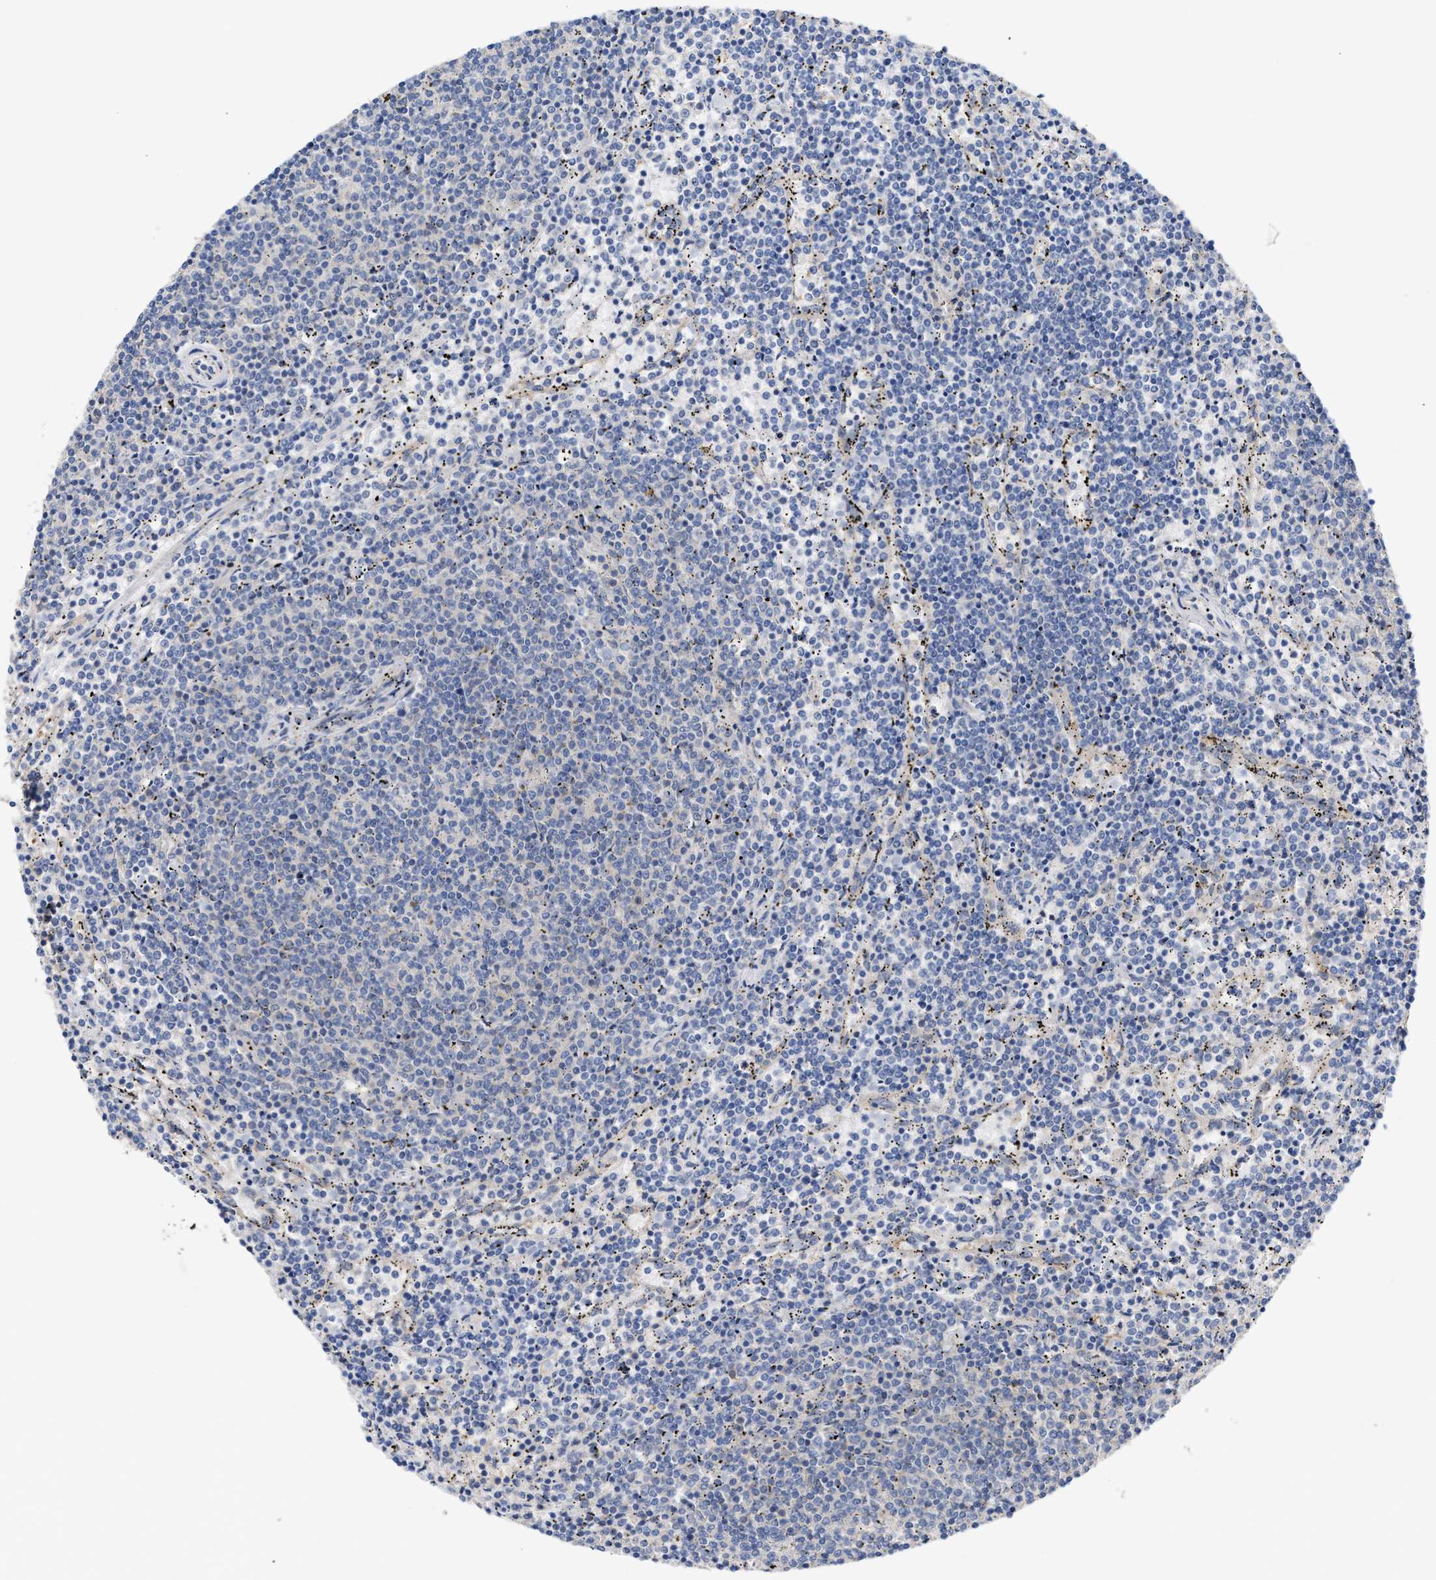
{"staining": {"intensity": "negative", "quantity": "none", "location": "none"}, "tissue": "lymphoma", "cell_type": "Tumor cells", "image_type": "cancer", "snomed": [{"axis": "morphology", "description": "Malignant lymphoma, non-Hodgkin's type, Low grade"}, {"axis": "topography", "description": "Spleen"}], "caption": "Human lymphoma stained for a protein using immunohistochemistry displays no expression in tumor cells.", "gene": "BBLN", "patient": {"sex": "female", "age": 50}}